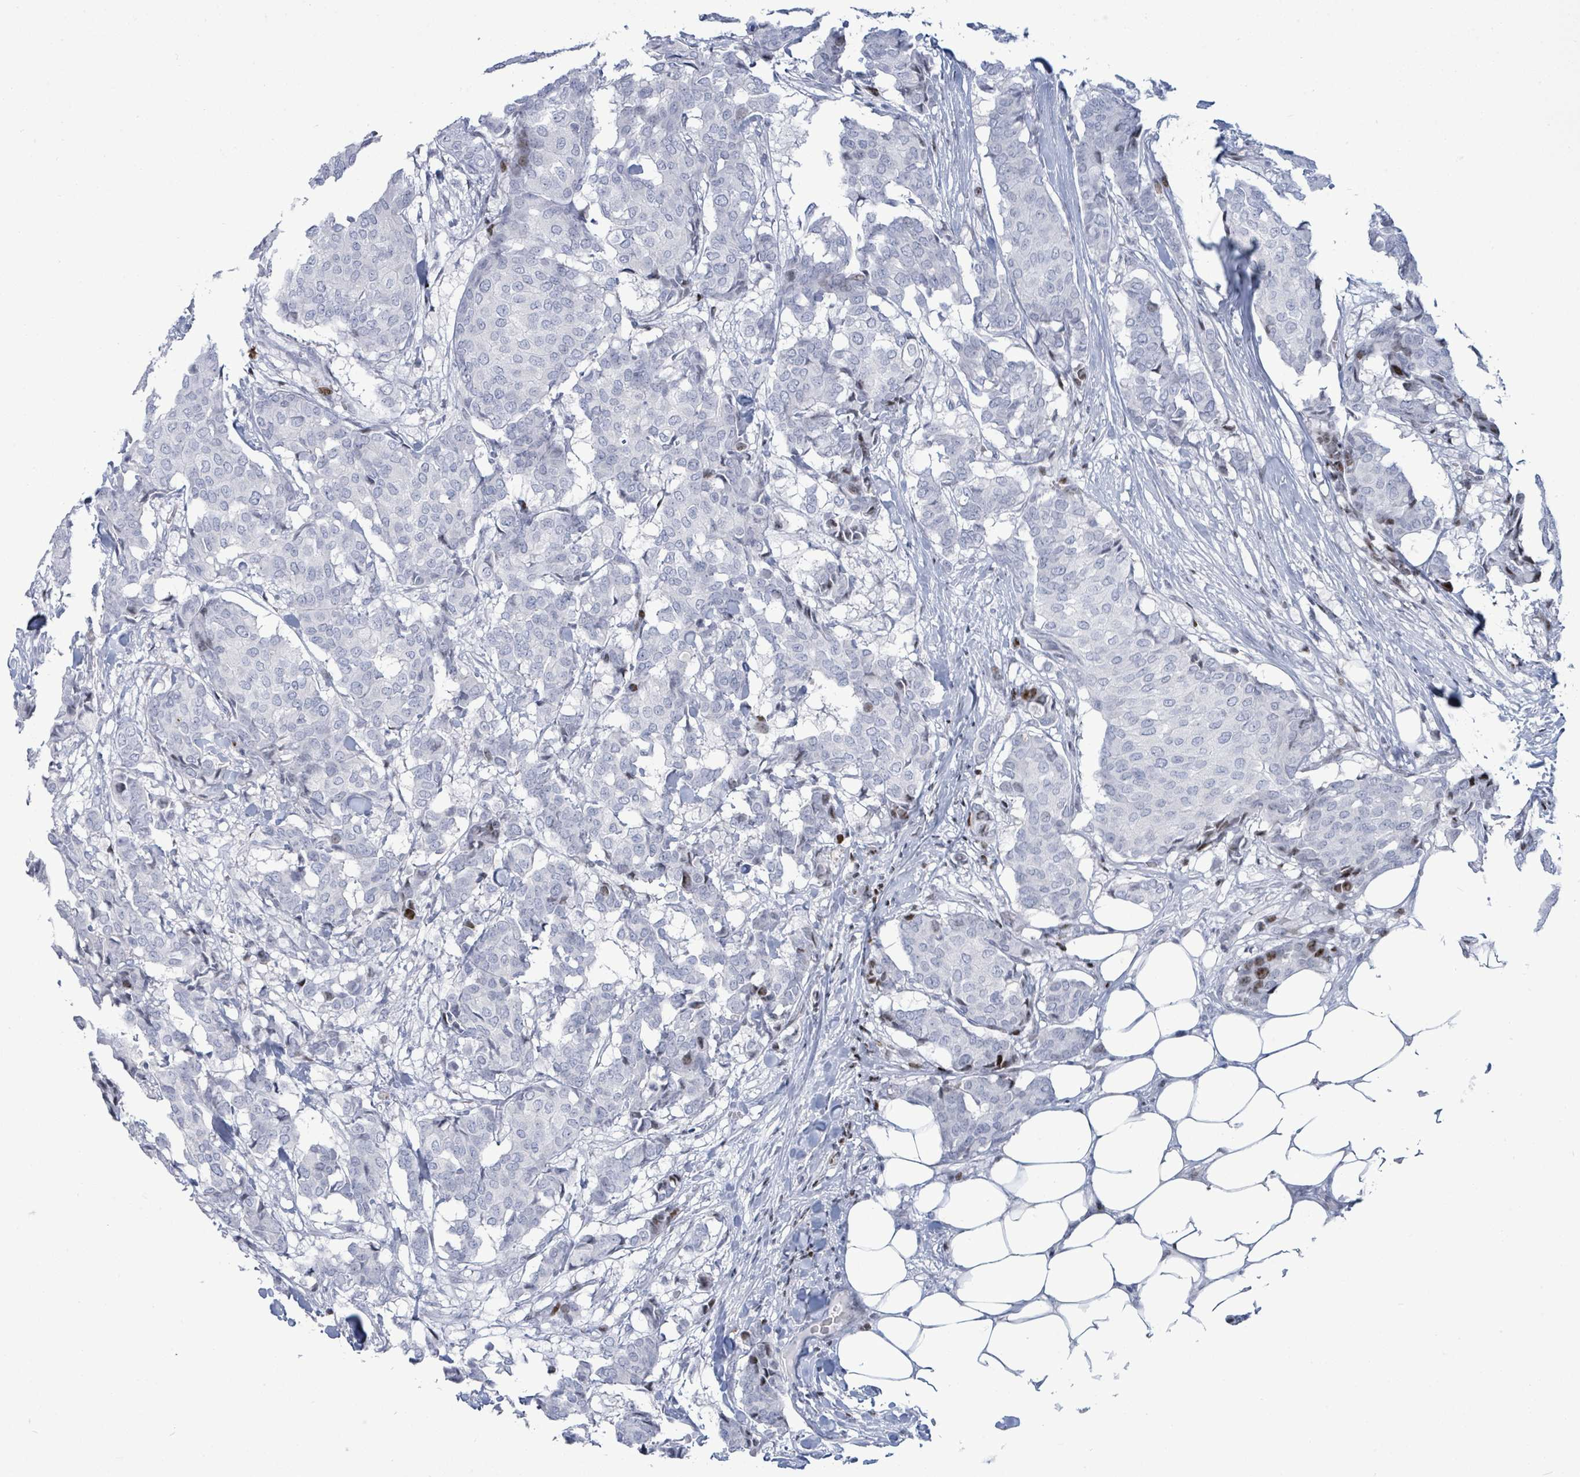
{"staining": {"intensity": "negative", "quantity": "none", "location": "none"}, "tissue": "breast cancer", "cell_type": "Tumor cells", "image_type": "cancer", "snomed": [{"axis": "morphology", "description": "Duct carcinoma"}, {"axis": "topography", "description": "Breast"}], "caption": "Breast cancer (intraductal carcinoma) was stained to show a protein in brown. There is no significant positivity in tumor cells. (DAB IHC, high magnification).", "gene": "MALL", "patient": {"sex": "female", "age": 75}}